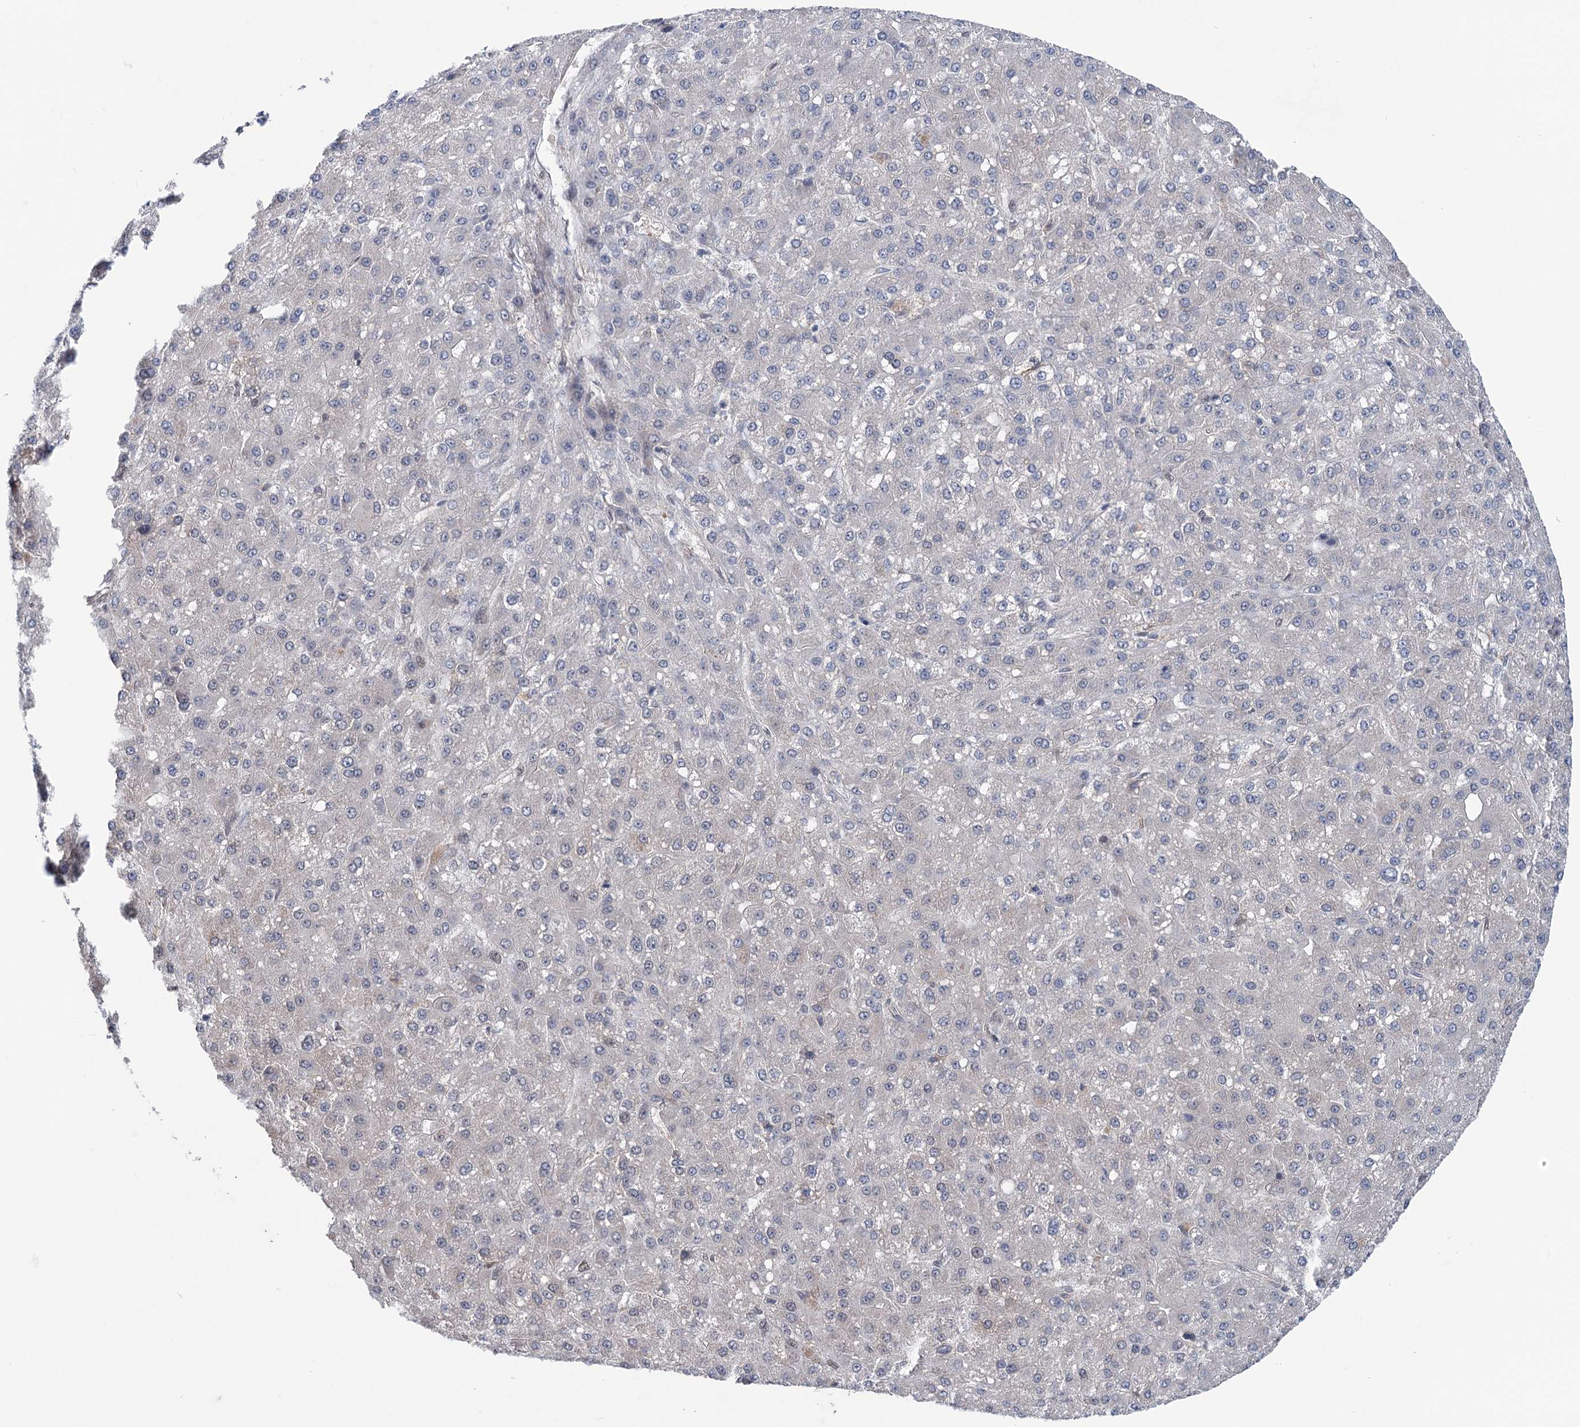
{"staining": {"intensity": "negative", "quantity": "none", "location": "none"}, "tissue": "liver cancer", "cell_type": "Tumor cells", "image_type": "cancer", "snomed": [{"axis": "morphology", "description": "Carcinoma, Hepatocellular, NOS"}, {"axis": "topography", "description": "Liver"}], "caption": "IHC of human hepatocellular carcinoma (liver) displays no positivity in tumor cells.", "gene": "FAM53A", "patient": {"sex": "male", "age": 67}}